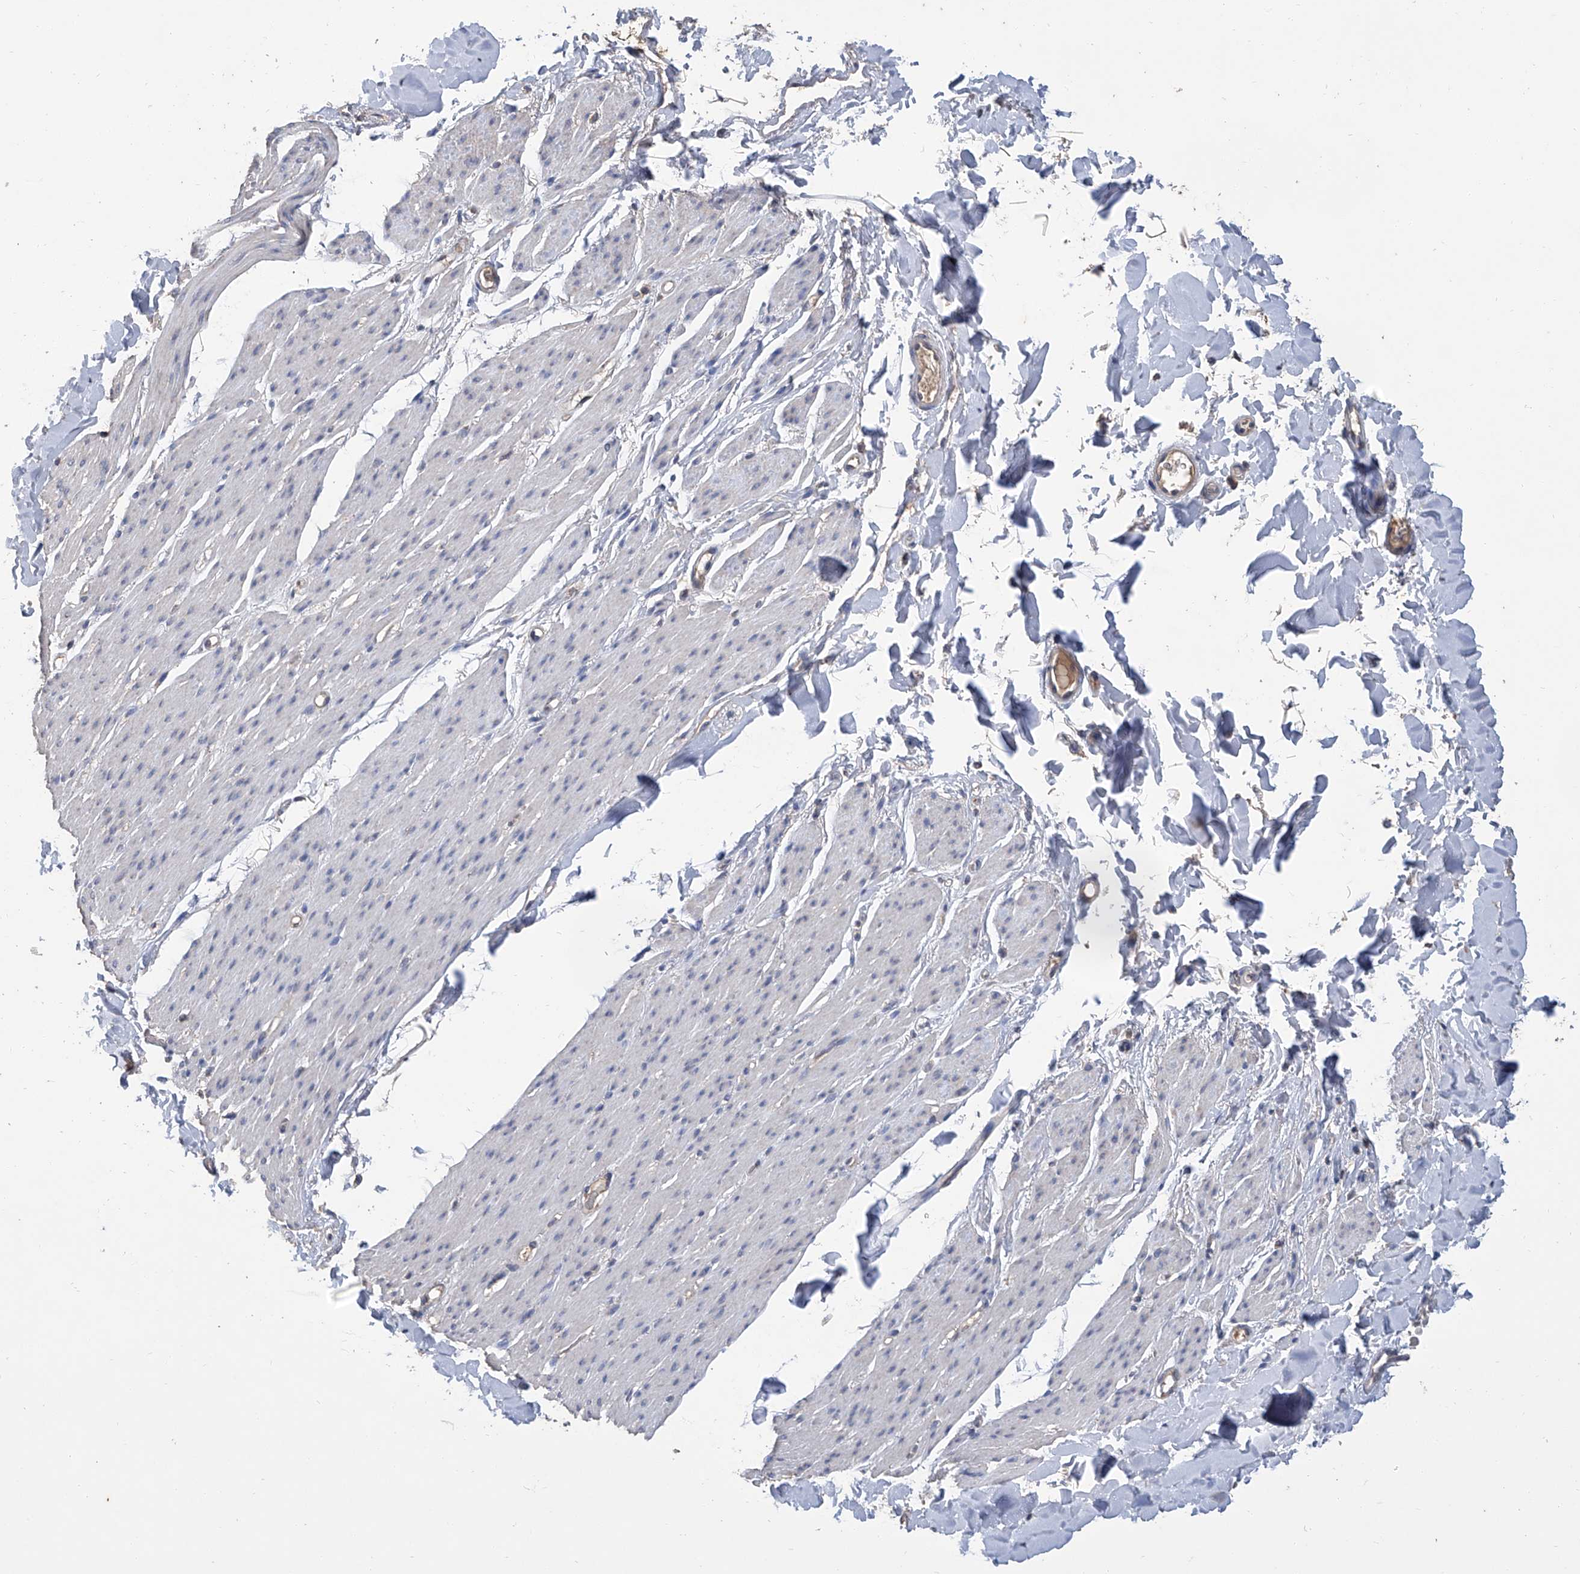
{"staining": {"intensity": "negative", "quantity": "none", "location": "none"}, "tissue": "smooth muscle", "cell_type": "Smooth muscle cells", "image_type": "normal", "snomed": [{"axis": "morphology", "description": "Normal tissue, NOS"}, {"axis": "topography", "description": "Colon"}, {"axis": "topography", "description": "Peripheral nerve tissue"}], "caption": "High magnification brightfield microscopy of normal smooth muscle stained with DAB (3,3'-diaminobenzidine) (brown) and counterstained with hematoxylin (blue): smooth muscle cells show no significant expression. (DAB (3,3'-diaminobenzidine) IHC with hematoxylin counter stain).", "gene": "GPT", "patient": {"sex": "female", "age": 61}}